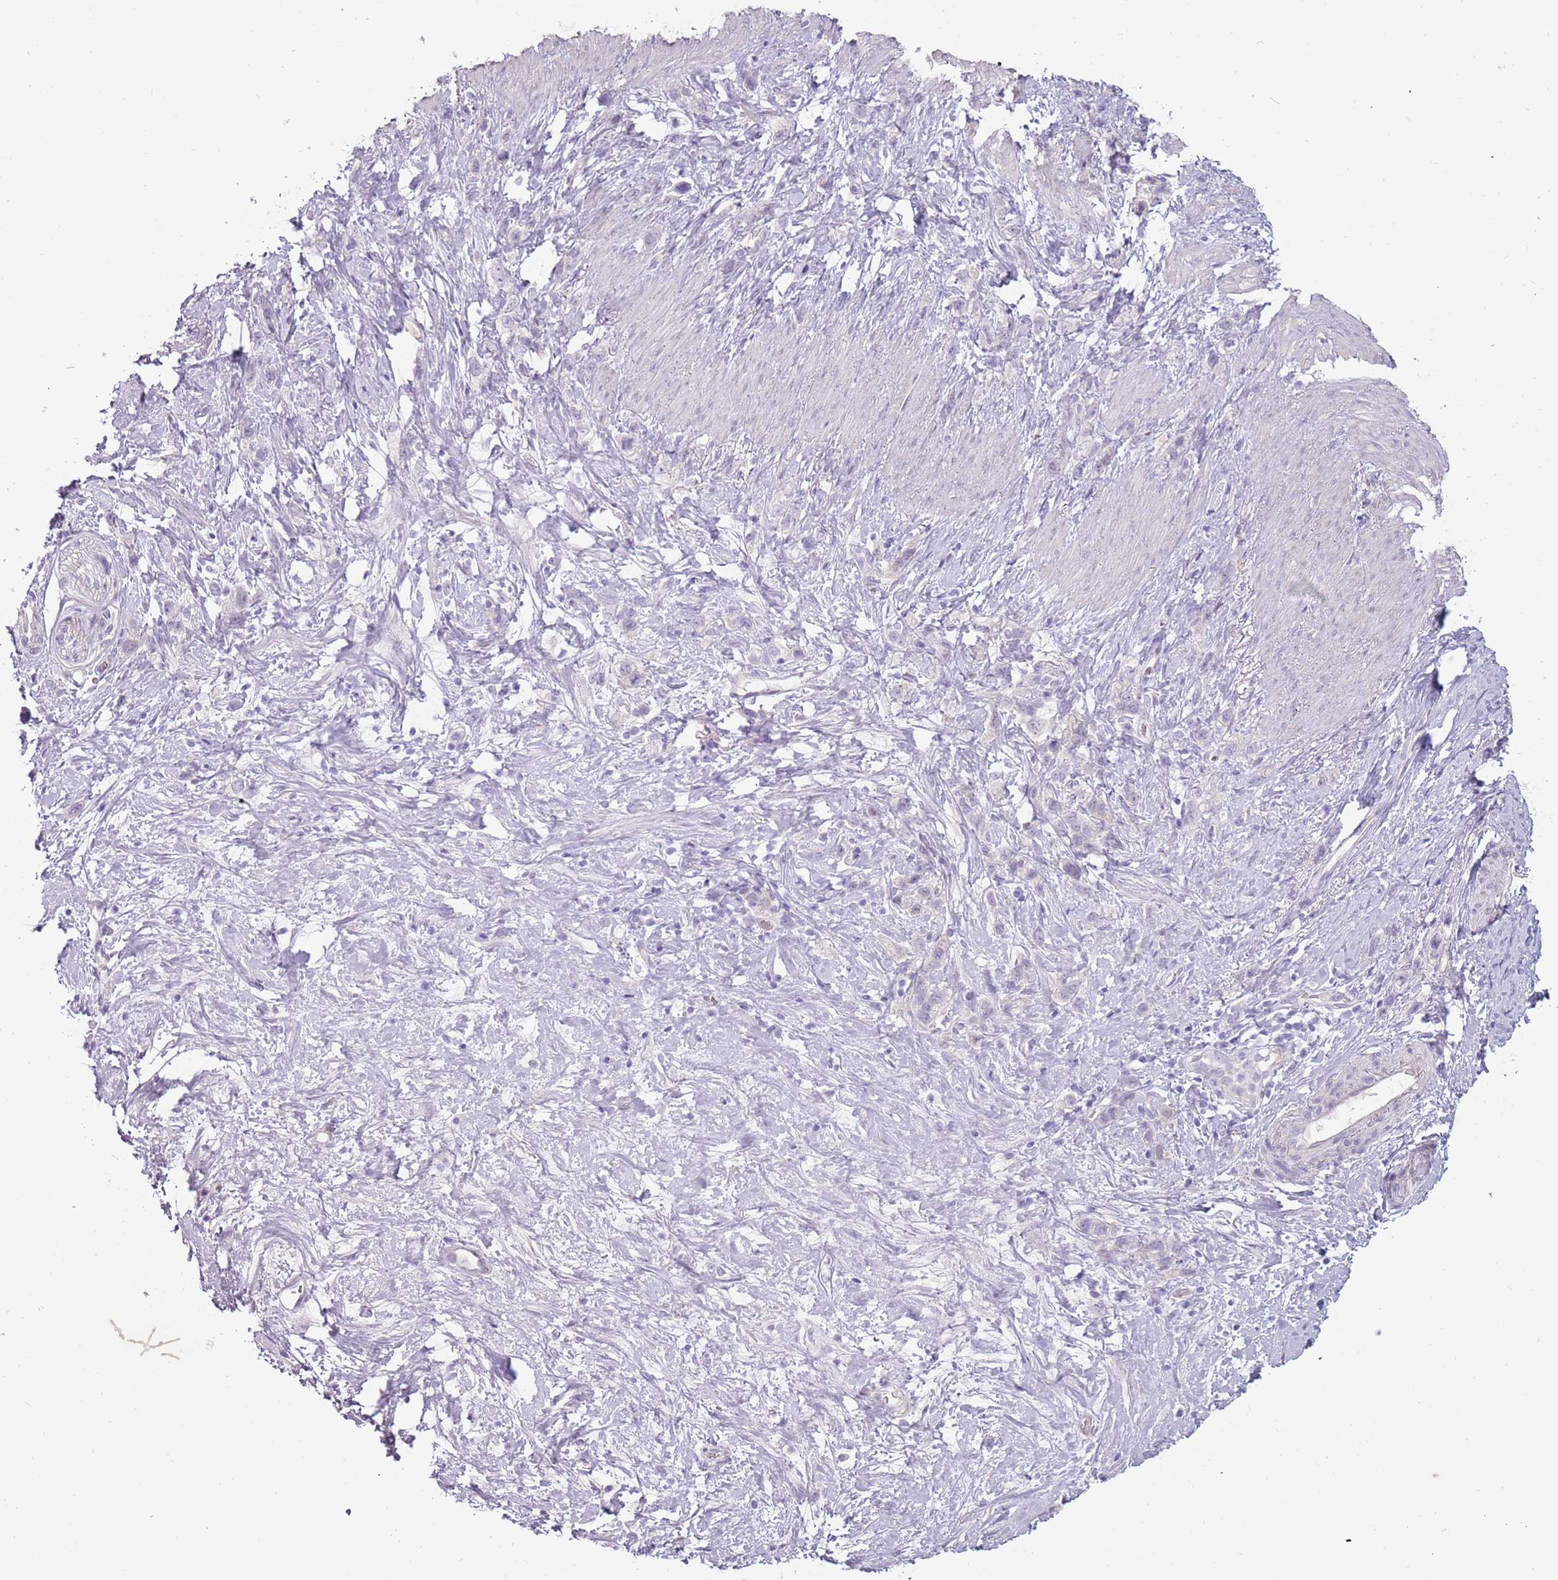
{"staining": {"intensity": "negative", "quantity": "none", "location": "none"}, "tissue": "stomach cancer", "cell_type": "Tumor cells", "image_type": "cancer", "snomed": [{"axis": "morphology", "description": "Adenocarcinoma, NOS"}, {"axis": "topography", "description": "Stomach"}], "caption": "Stomach cancer was stained to show a protein in brown. There is no significant staining in tumor cells.", "gene": "RFX2", "patient": {"sex": "female", "age": 65}}